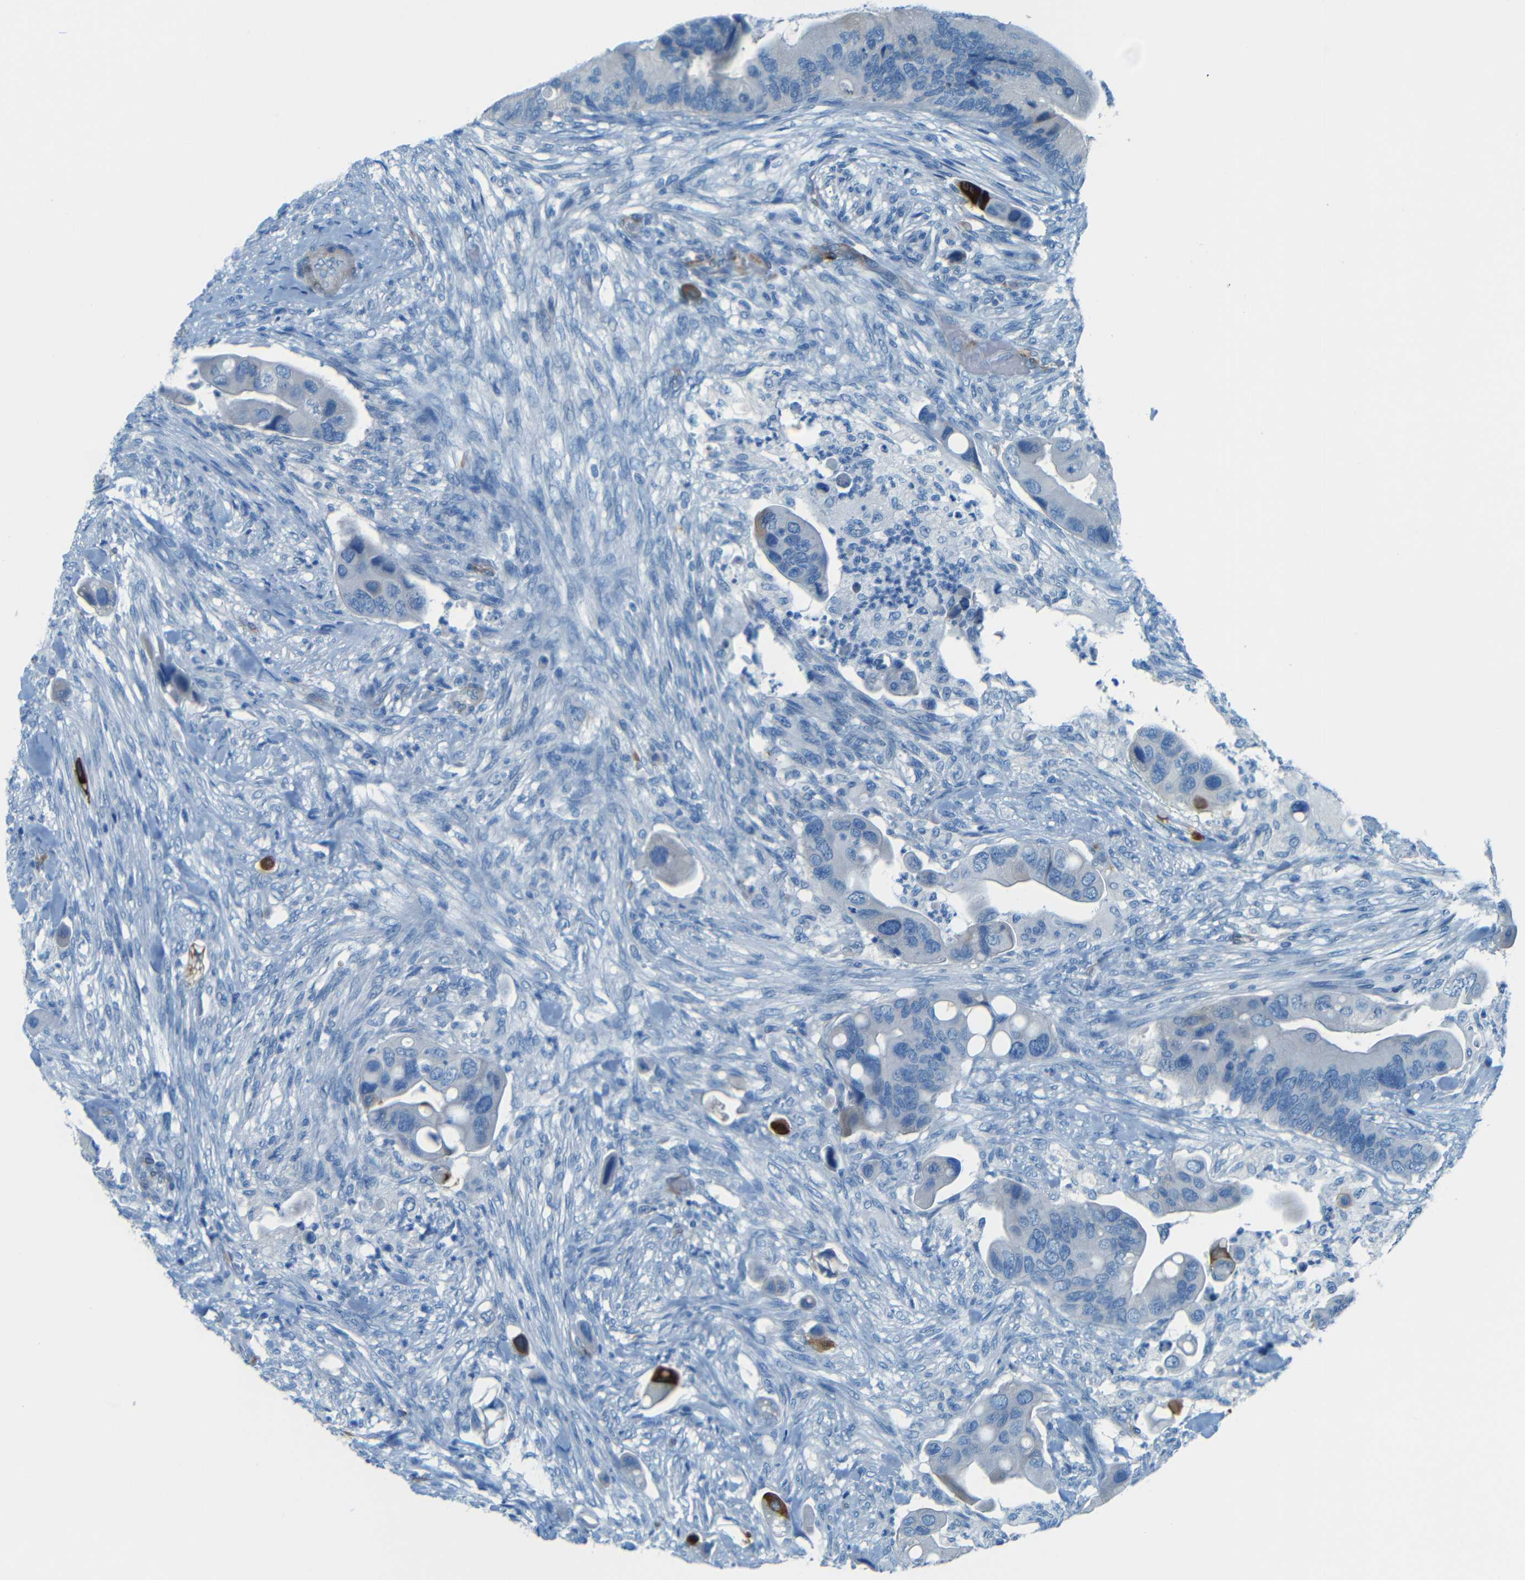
{"staining": {"intensity": "negative", "quantity": "none", "location": "none"}, "tissue": "colorectal cancer", "cell_type": "Tumor cells", "image_type": "cancer", "snomed": [{"axis": "morphology", "description": "Adenocarcinoma, NOS"}, {"axis": "topography", "description": "Rectum"}], "caption": "Colorectal cancer (adenocarcinoma) was stained to show a protein in brown. There is no significant staining in tumor cells. (Brightfield microscopy of DAB (3,3'-diaminobenzidine) IHC at high magnification).", "gene": "MAP2", "patient": {"sex": "female", "age": 57}}